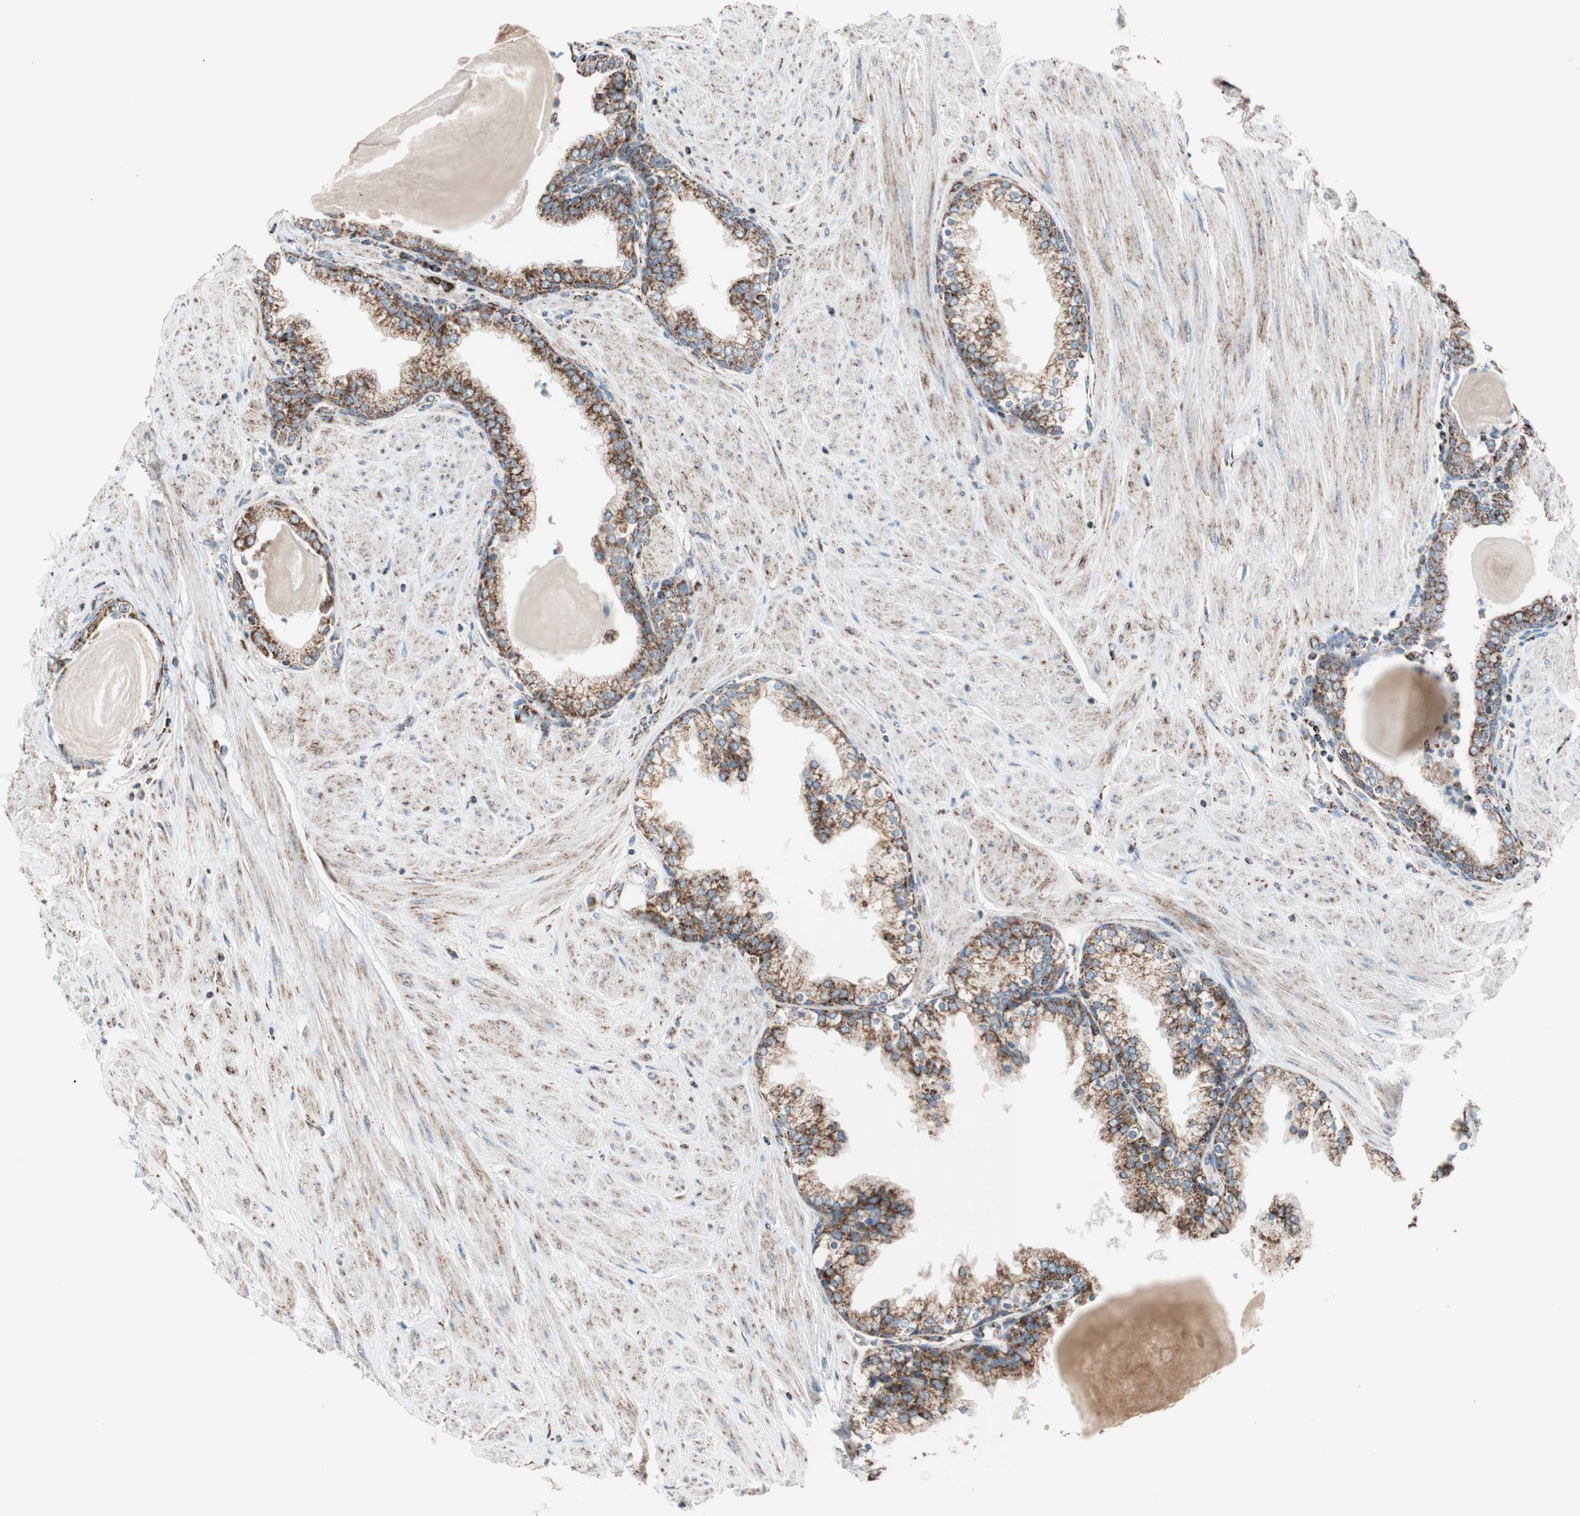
{"staining": {"intensity": "strong", "quantity": ">75%", "location": "cytoplasmic/membranous"}, "tissue": "prostate", "cell_type": "Glandular cells", "image_type": "normal", "snomed": [{"axis": "morphology", "description": "Normal tissue, NOS"}, {"axis": "topography", "description": "Prostate"}], "caption": "A histopathology image of human prostate stained for a protein shows strong cytoplasmic/membranous brown staining in glandular cells. The protein is stained brown, and the nuclei are stained in blue (DAB IHC with brightfield microscopy, high magnification).", "gene": "PCSK4", "patient": {"sex": "male", "age": 51}}